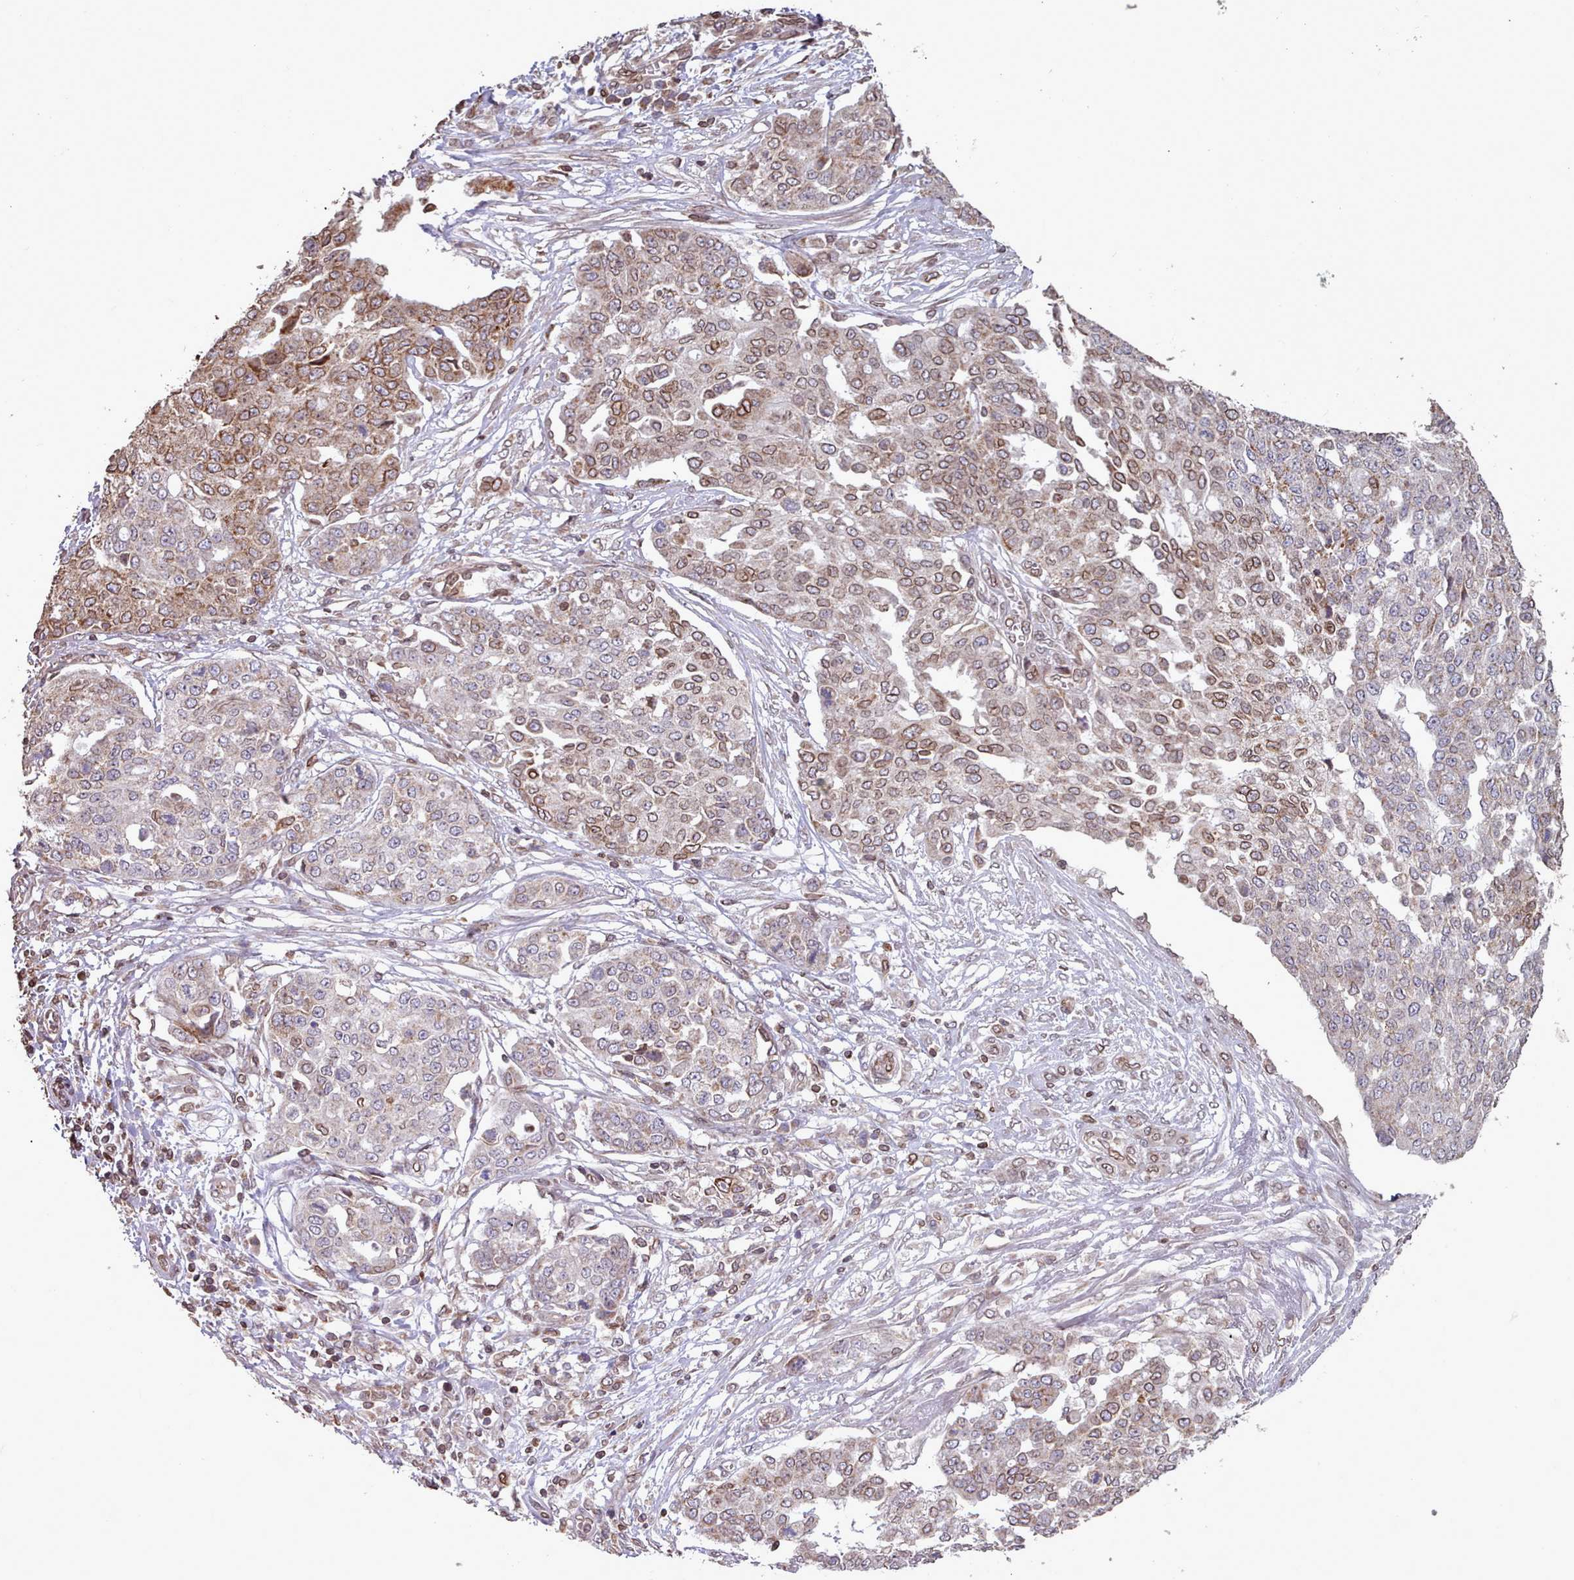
{"staining": {"intensity": "moderate", "quantity": ">75%", "location": "cytoplasmic/membranous"}, "tissue": "ovarian cancer", "cell_type": "Tumor cells", "image_type": "cancer", "snomed": [{"axis": "morphology", "description": "Cystadenocarcinoma, serous, NOS"}, {"axis": "topography", "description": "Soft tissue"}, {"axis": "topography", "description": "Ovary"}], "caption": "DAB immunohistochemical staining of human ovarian serous cystadenocarcinoma exhibits moderate cytoplasmic/membranous protein expression in about >75% of tumor cells.", "gene": "TOR1AIP1", "patient": {"sex": "female", "age": 57}}